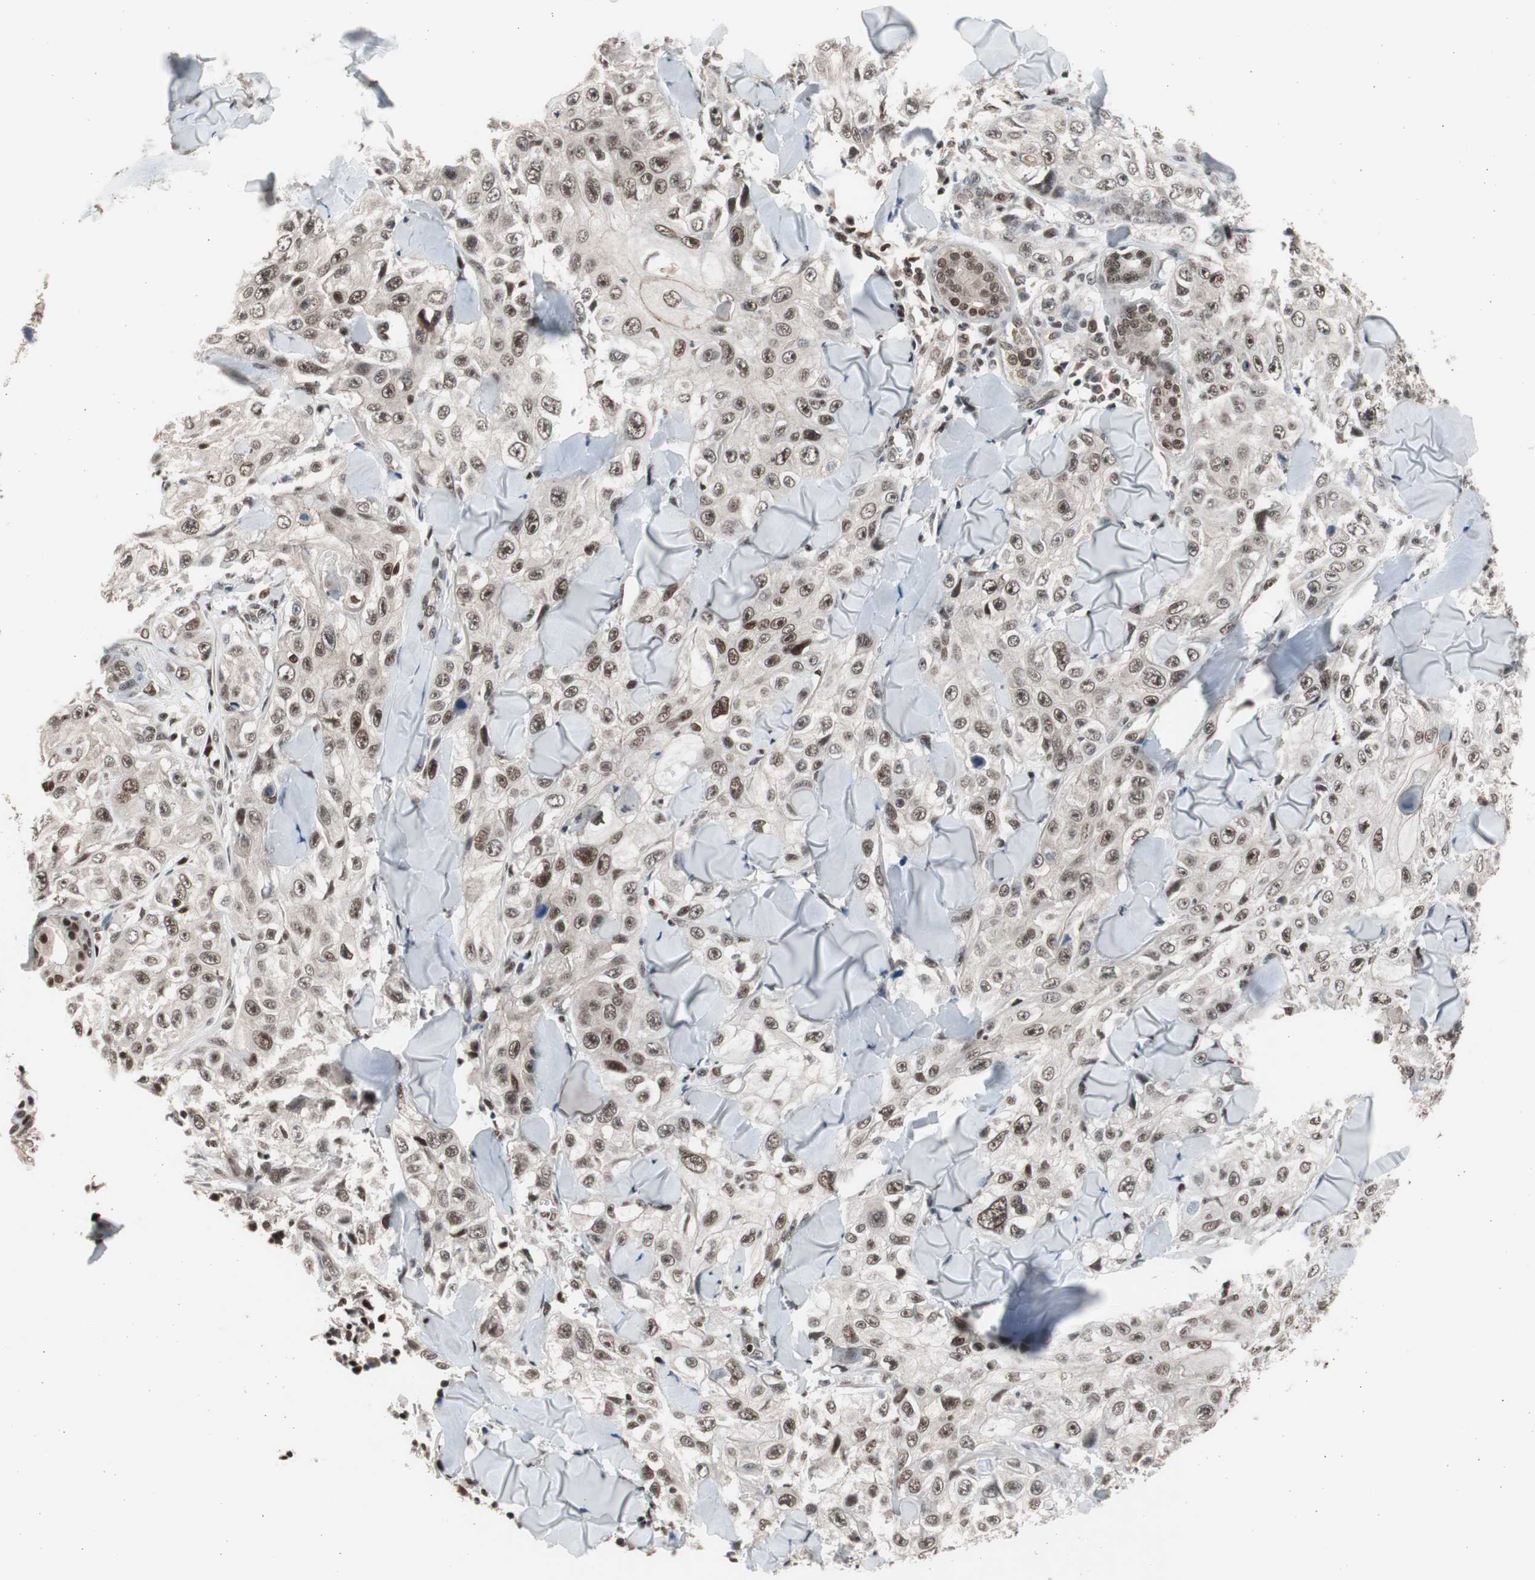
{"staining": {"intensity": "moderate", "quantity": ">75%", "location": "nuclear"}, "tissue": "skin cancer", "cell_type": "Tumor cells", "image_type": "cancer", "snomed": [{"axis": "morphology", "description": "Squamous cell carcinoma, NOS"}, {"axis": "topography", "description": "Skin"}], "caption": "DAB immunohistochemical staining of squamous cell carcinoma (skin) shows moderate nuclear protein positivity in approximately >75% of tumor cells.", "gene": "RPA1", "patient": {"sex": "male", "age": 86}}